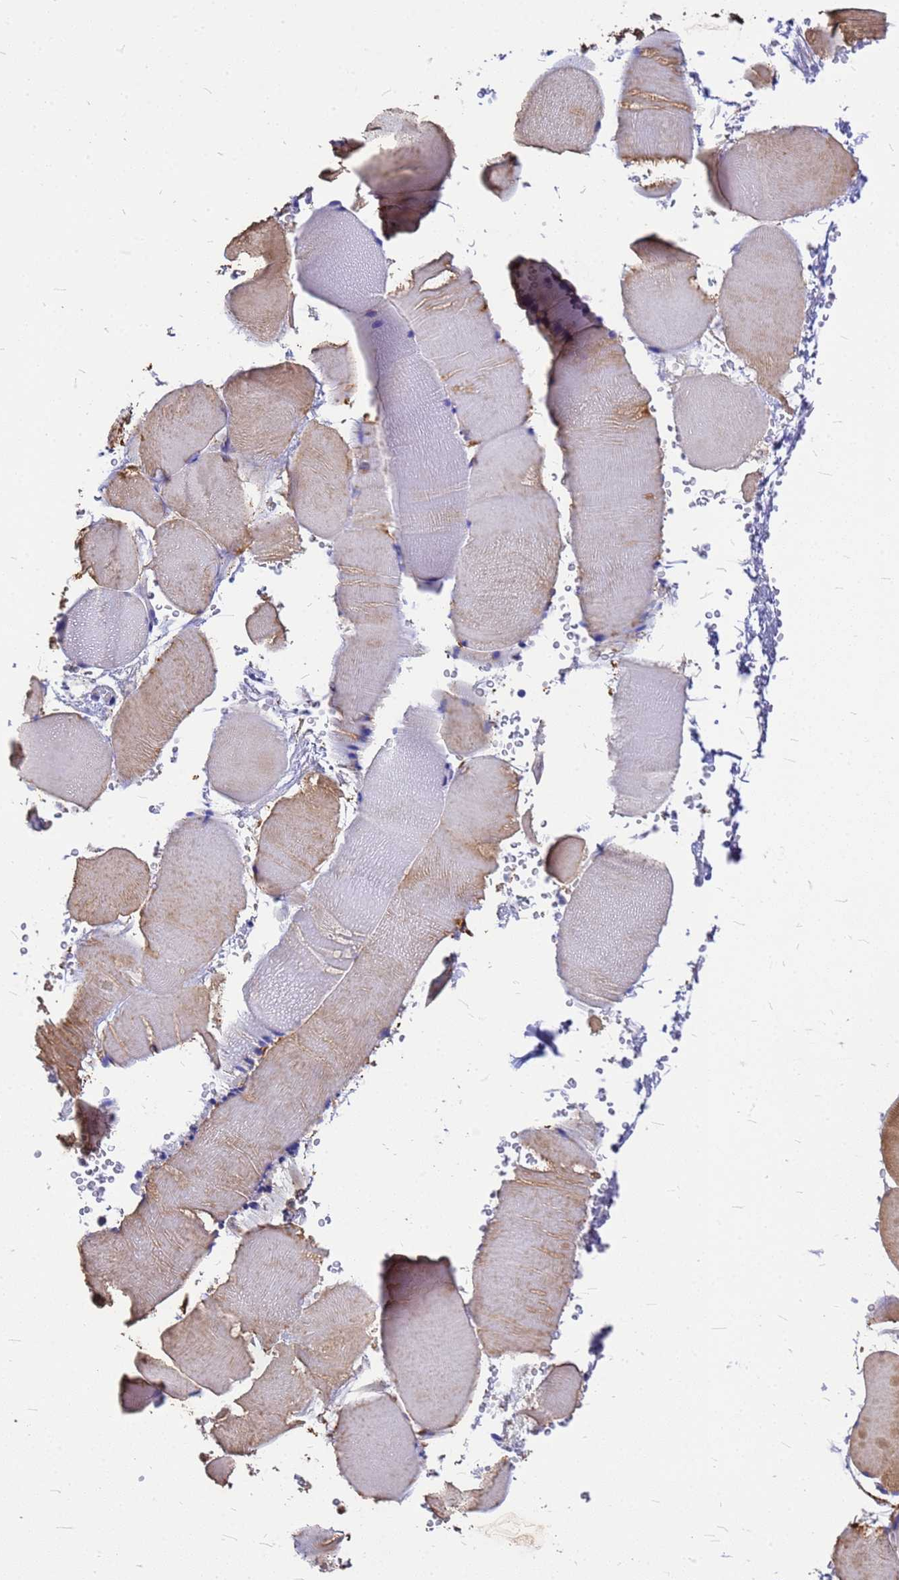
{"staining": {"intensity": "moderate", "quantity": "<25%", "location": "cytoplasmic/membranous"}, "tissue": "skeletal muscle", "cell_type": "Myocytes", "image_type": "normal", "snomed": [{"axis": "morphology", "description": "Normal tissue, NOS"}, {"axis": "topography", "description": "Skeletal muscle"}], "caption": "Myocytes reveal moderate cytoplasmic/membranous expression in about <25% of cells in unremarkable skeletal muscle. Using DAB (3,3'-diaminobenzidine) (brown) and hematoxylin (blue) stains, captured at high magnification using brightfield microscopy.", "gene": "FBXW5", "patient": {"sex": "male", "age": 62}}